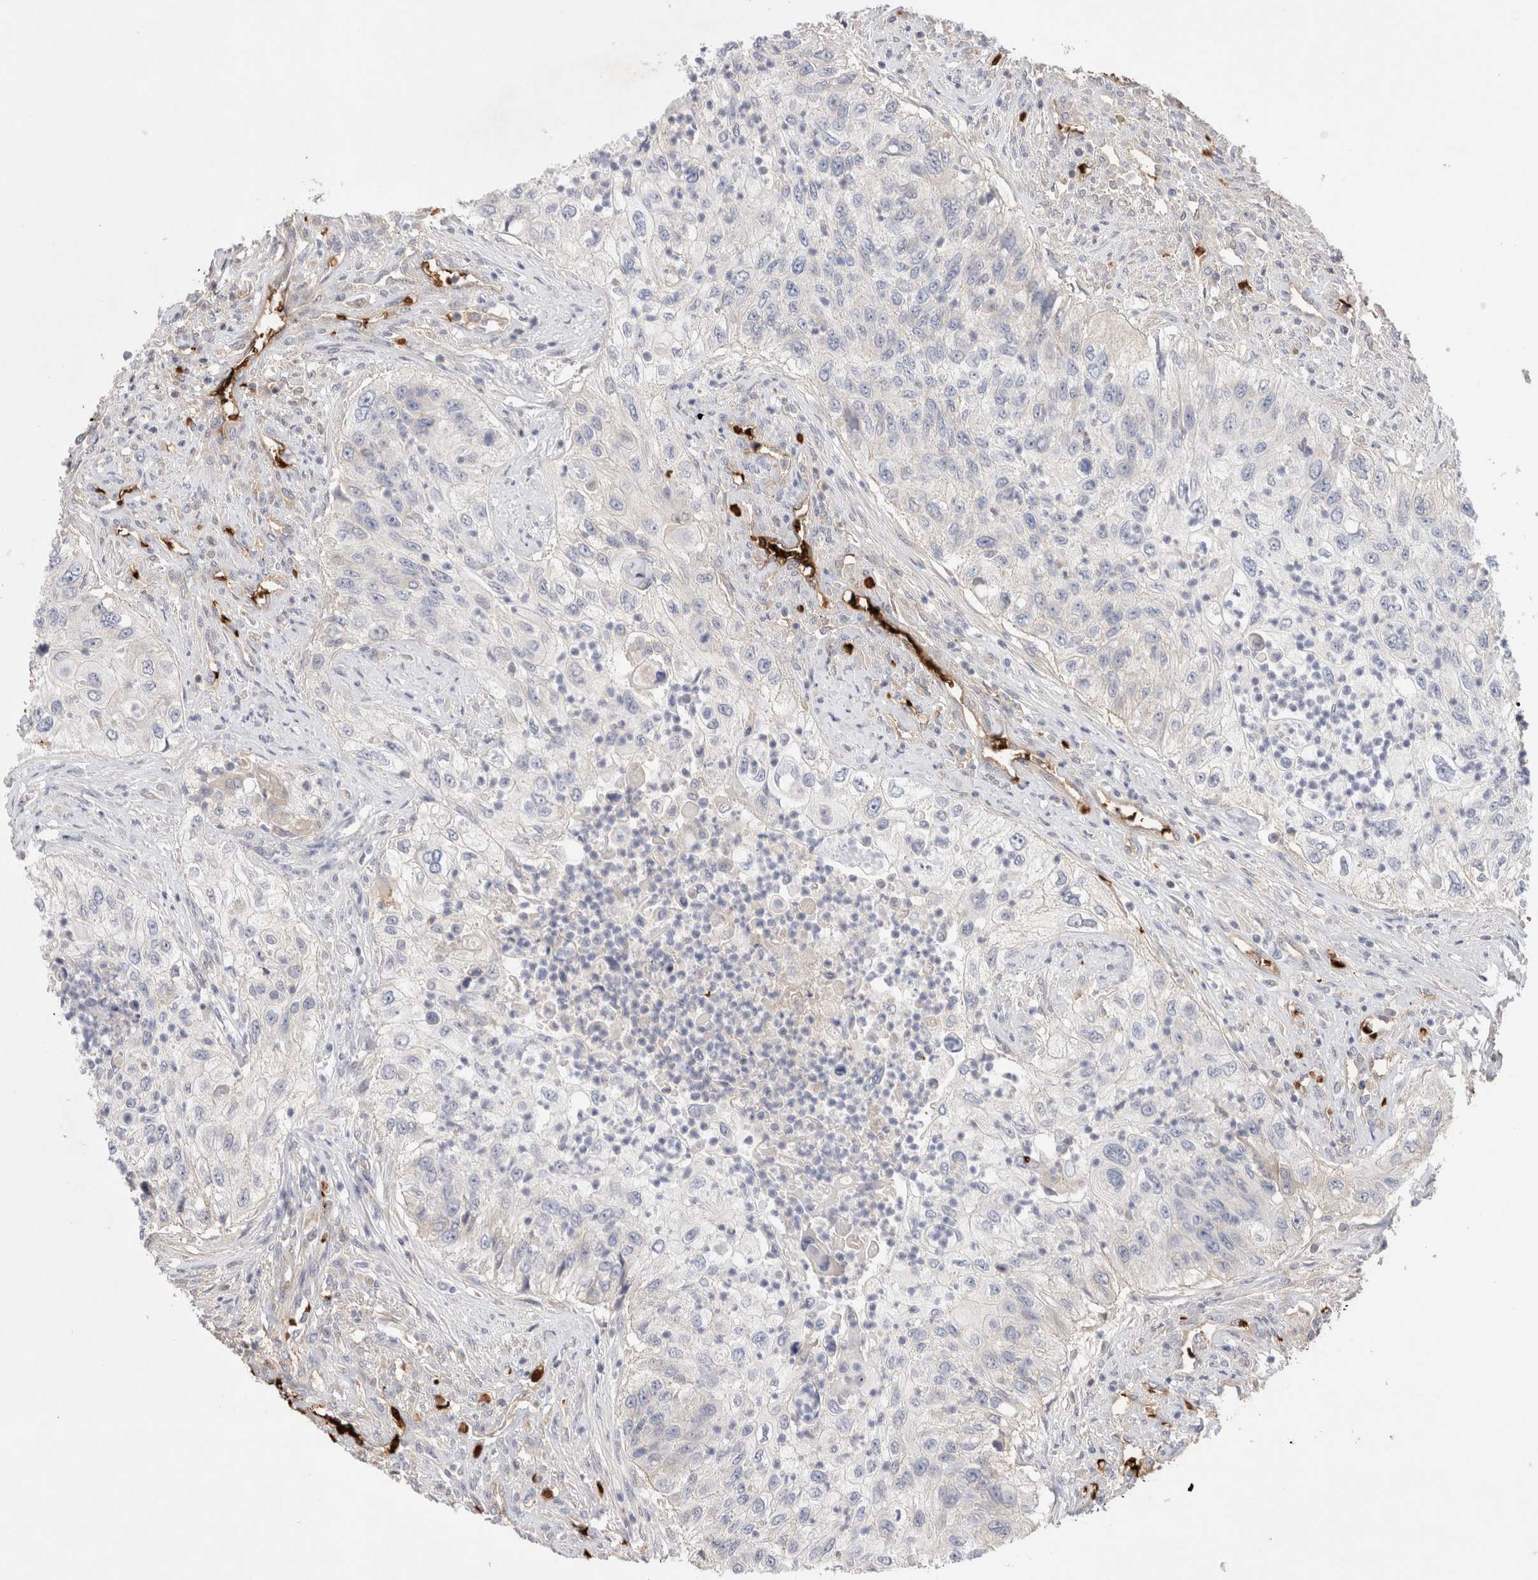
{"staining": {"intensity": "negative", "quantity": "none", "location": "none"}, "tissue": "urothelial cancer", "cell_type": "Tumor cells", "image_type": "cancer", "snomed": [{"axis": "morphology", "description": "Urothelial carcinoma, High grade"}, {"axis": "topography", "description": "Urinary bladder"}], "caption": "Immunohistochemistry image of urothelial cancer stained for a protein (brown), which demonstrates no expression in tumor cells.", "gene": "MST1", "patient": {"sex": "female", "age": 60}}